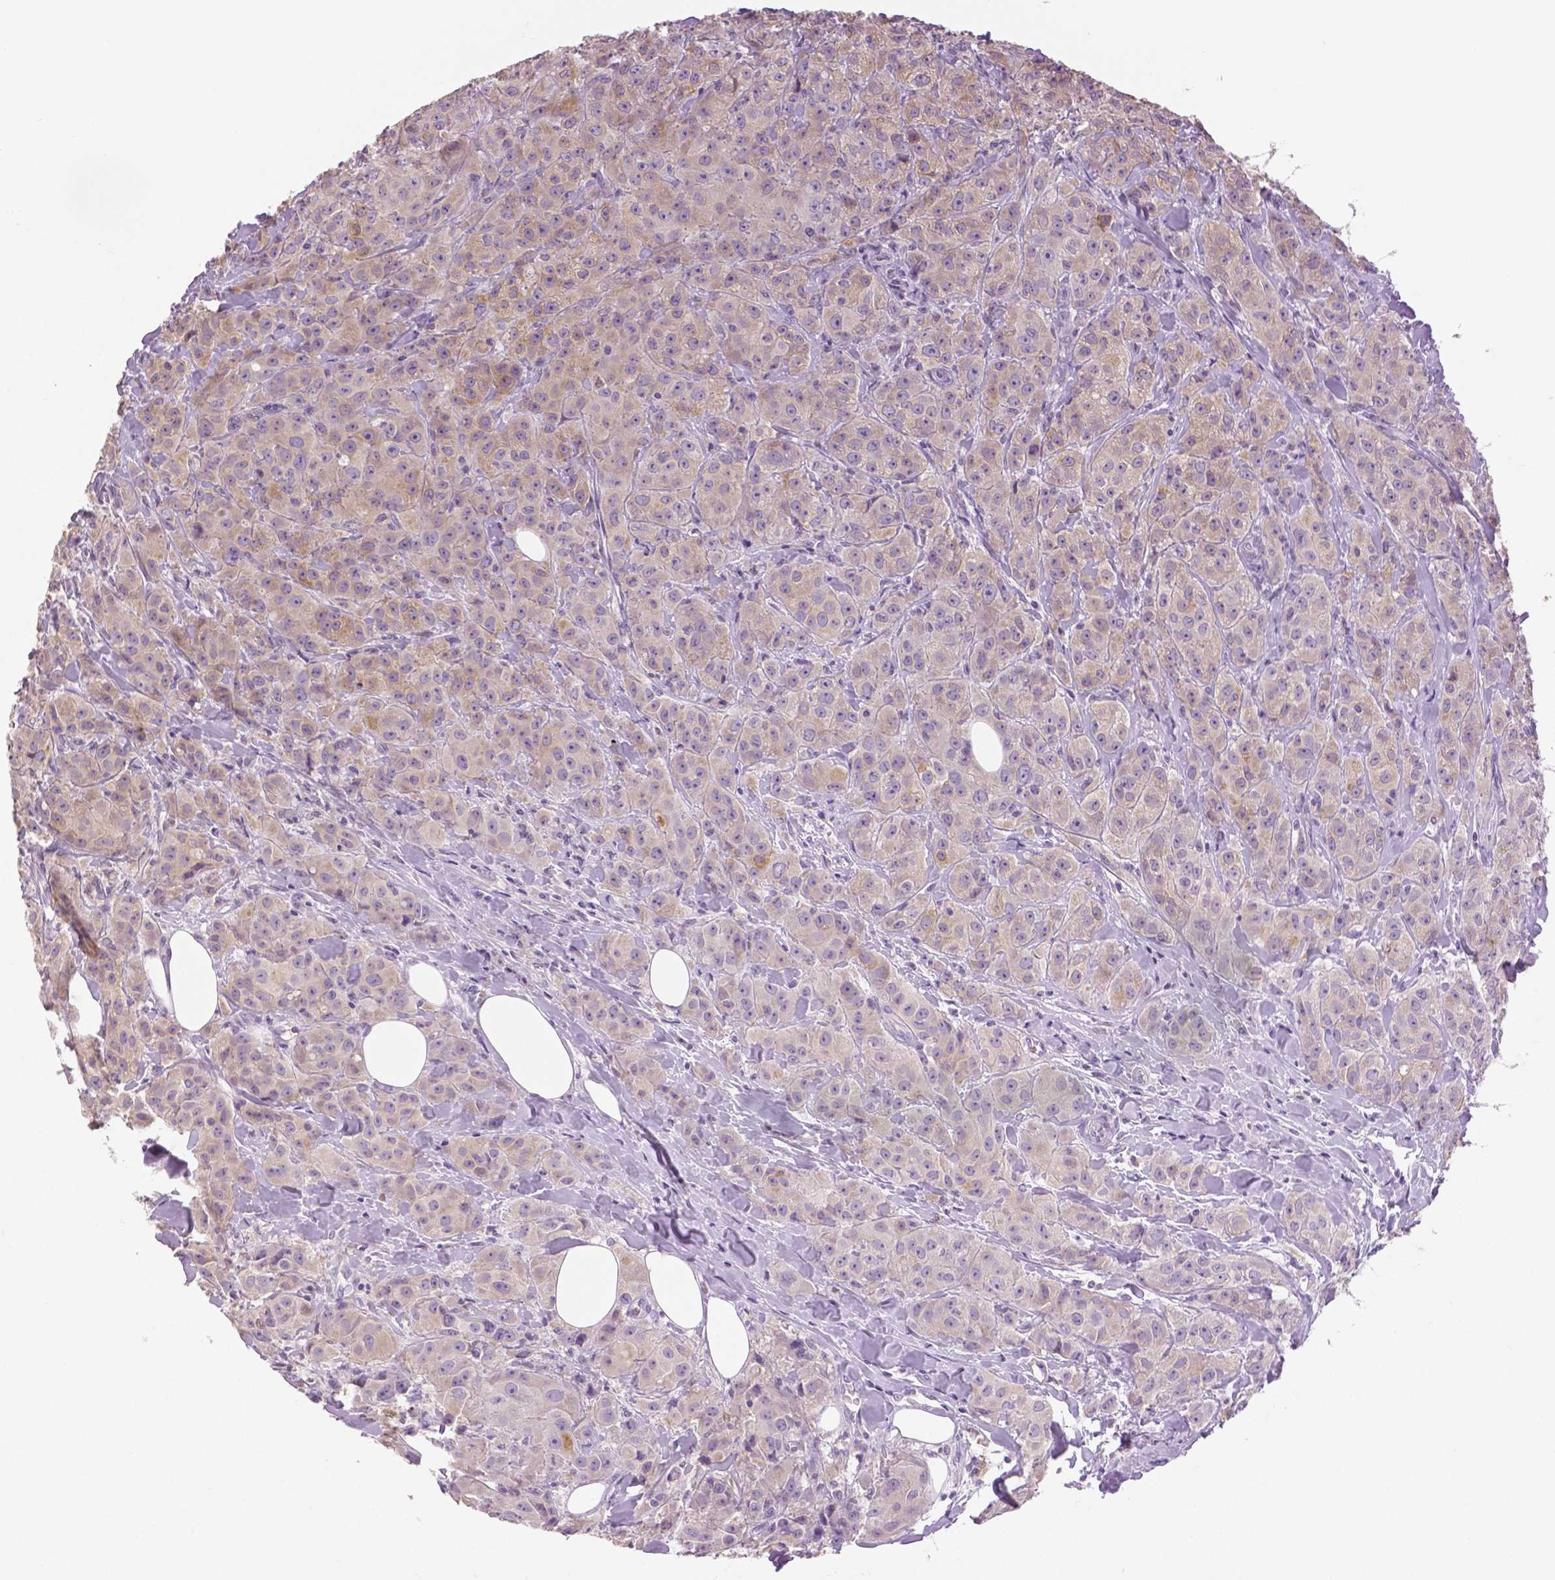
{"staining": {"intensity": "weak", "quantity": "25%-75%", "location": "cytoplasmic/membranous"}, "tissue": "breast cancer", "cell_type": "Tumor cells", "image_type": "cancer", "snomed": [{"axis": "morphology", "description": "Duct carcinoma"}, {"axis": "topography", "description": "Breast"}], "caption": "Human breast invasive ductal carcinoma stained with a protein marker shows weak staining in tumor cells.", "gene": "DNAH12", "patient": {"sex": "female", "age": 43}}